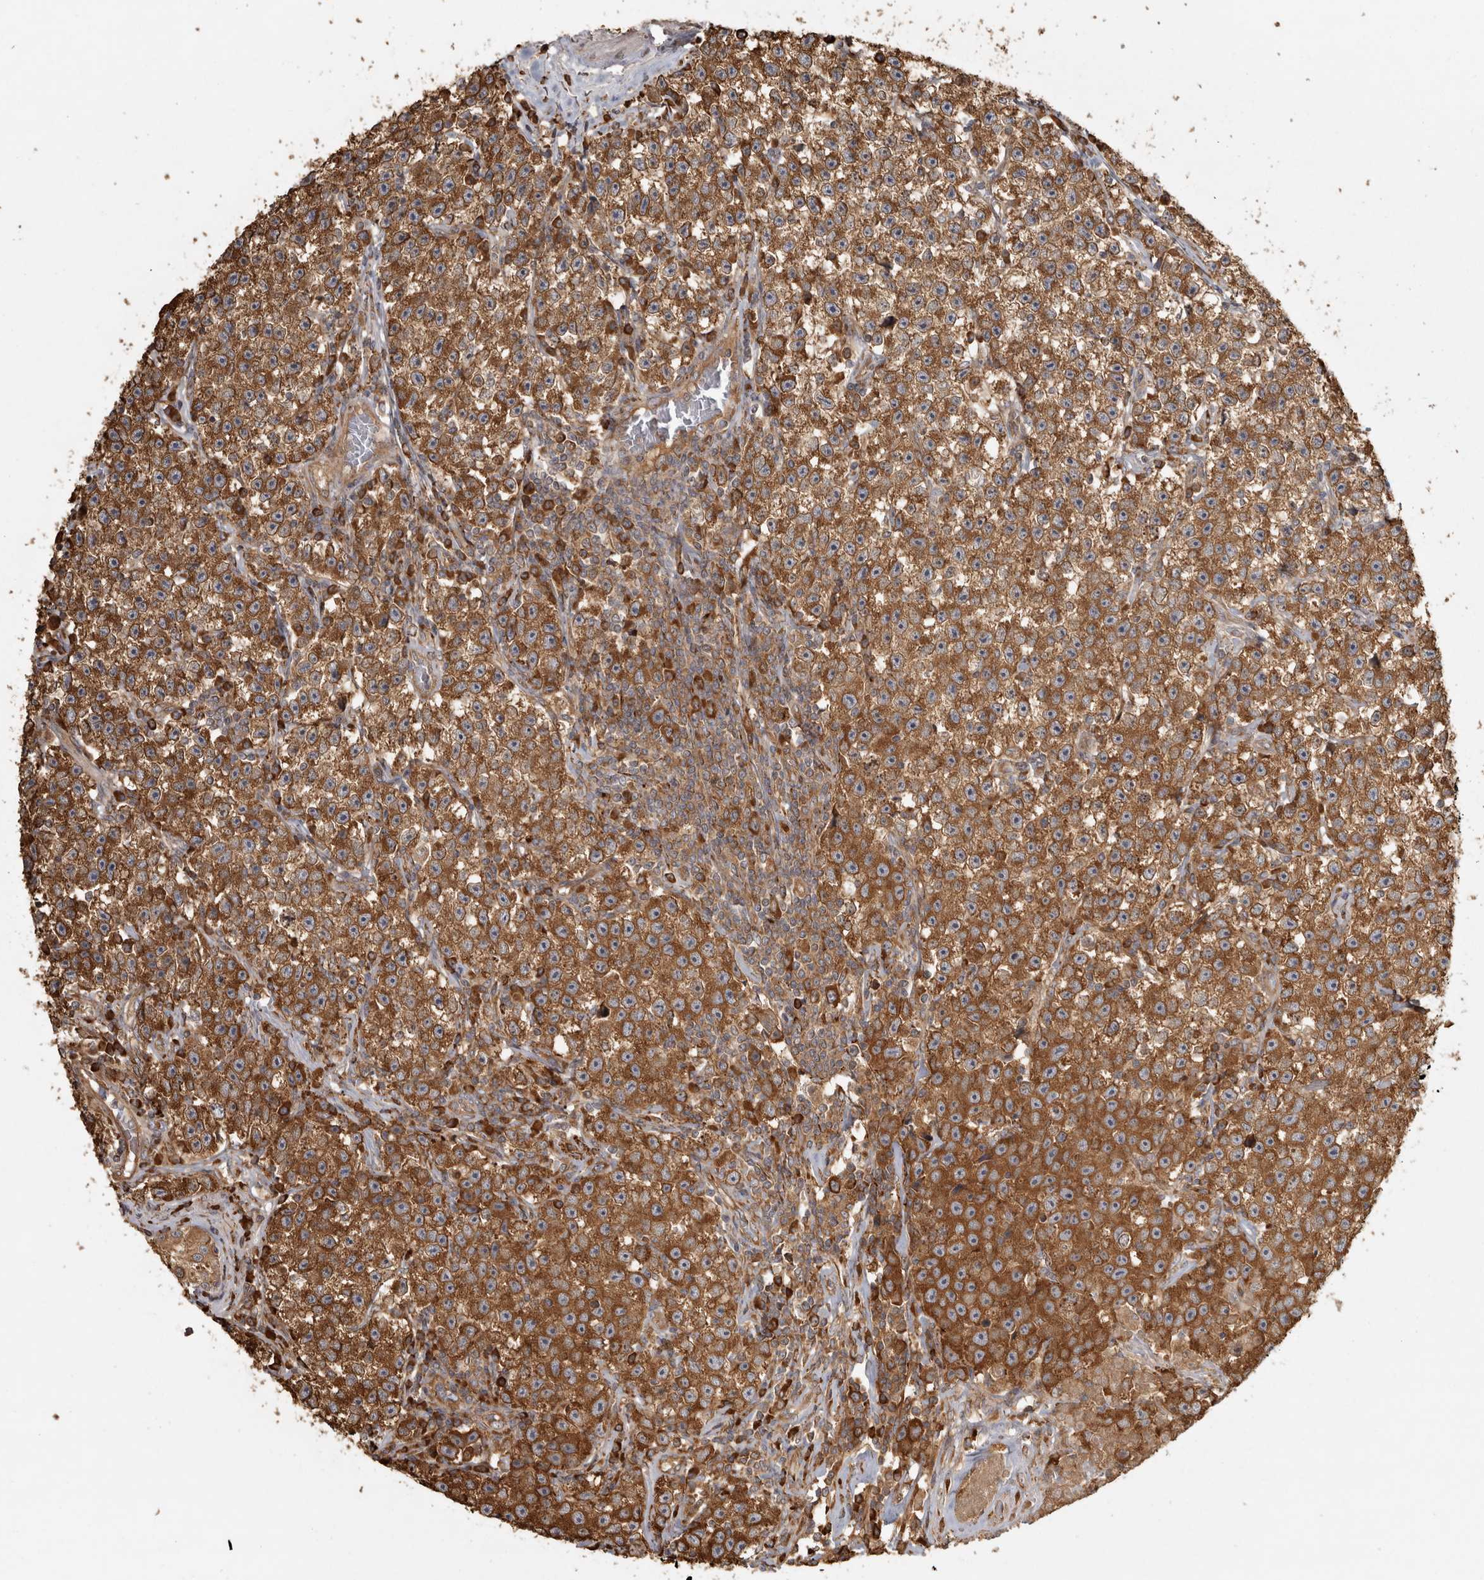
{"staining": {"intensity": "strong", "quantity": ">75%", "location": "cytoplasmic/membranous"}, "tissue": "testis cancer", "cell_type": "Tumor cells", "image_type": "cancer", "snomed": [{"axis": "morphology", "description": "Seminoma, NOS"}, {"axis": "topography", "description": "Testis"}], "caption": "Immunohistochemical staining of testis cancer reveals strong cytoplasmic/membranous protein expression in approximately >75% of tumor cells.", "gene": "CAMSAP2", "patient": {"sex": "male", "age": 22}}